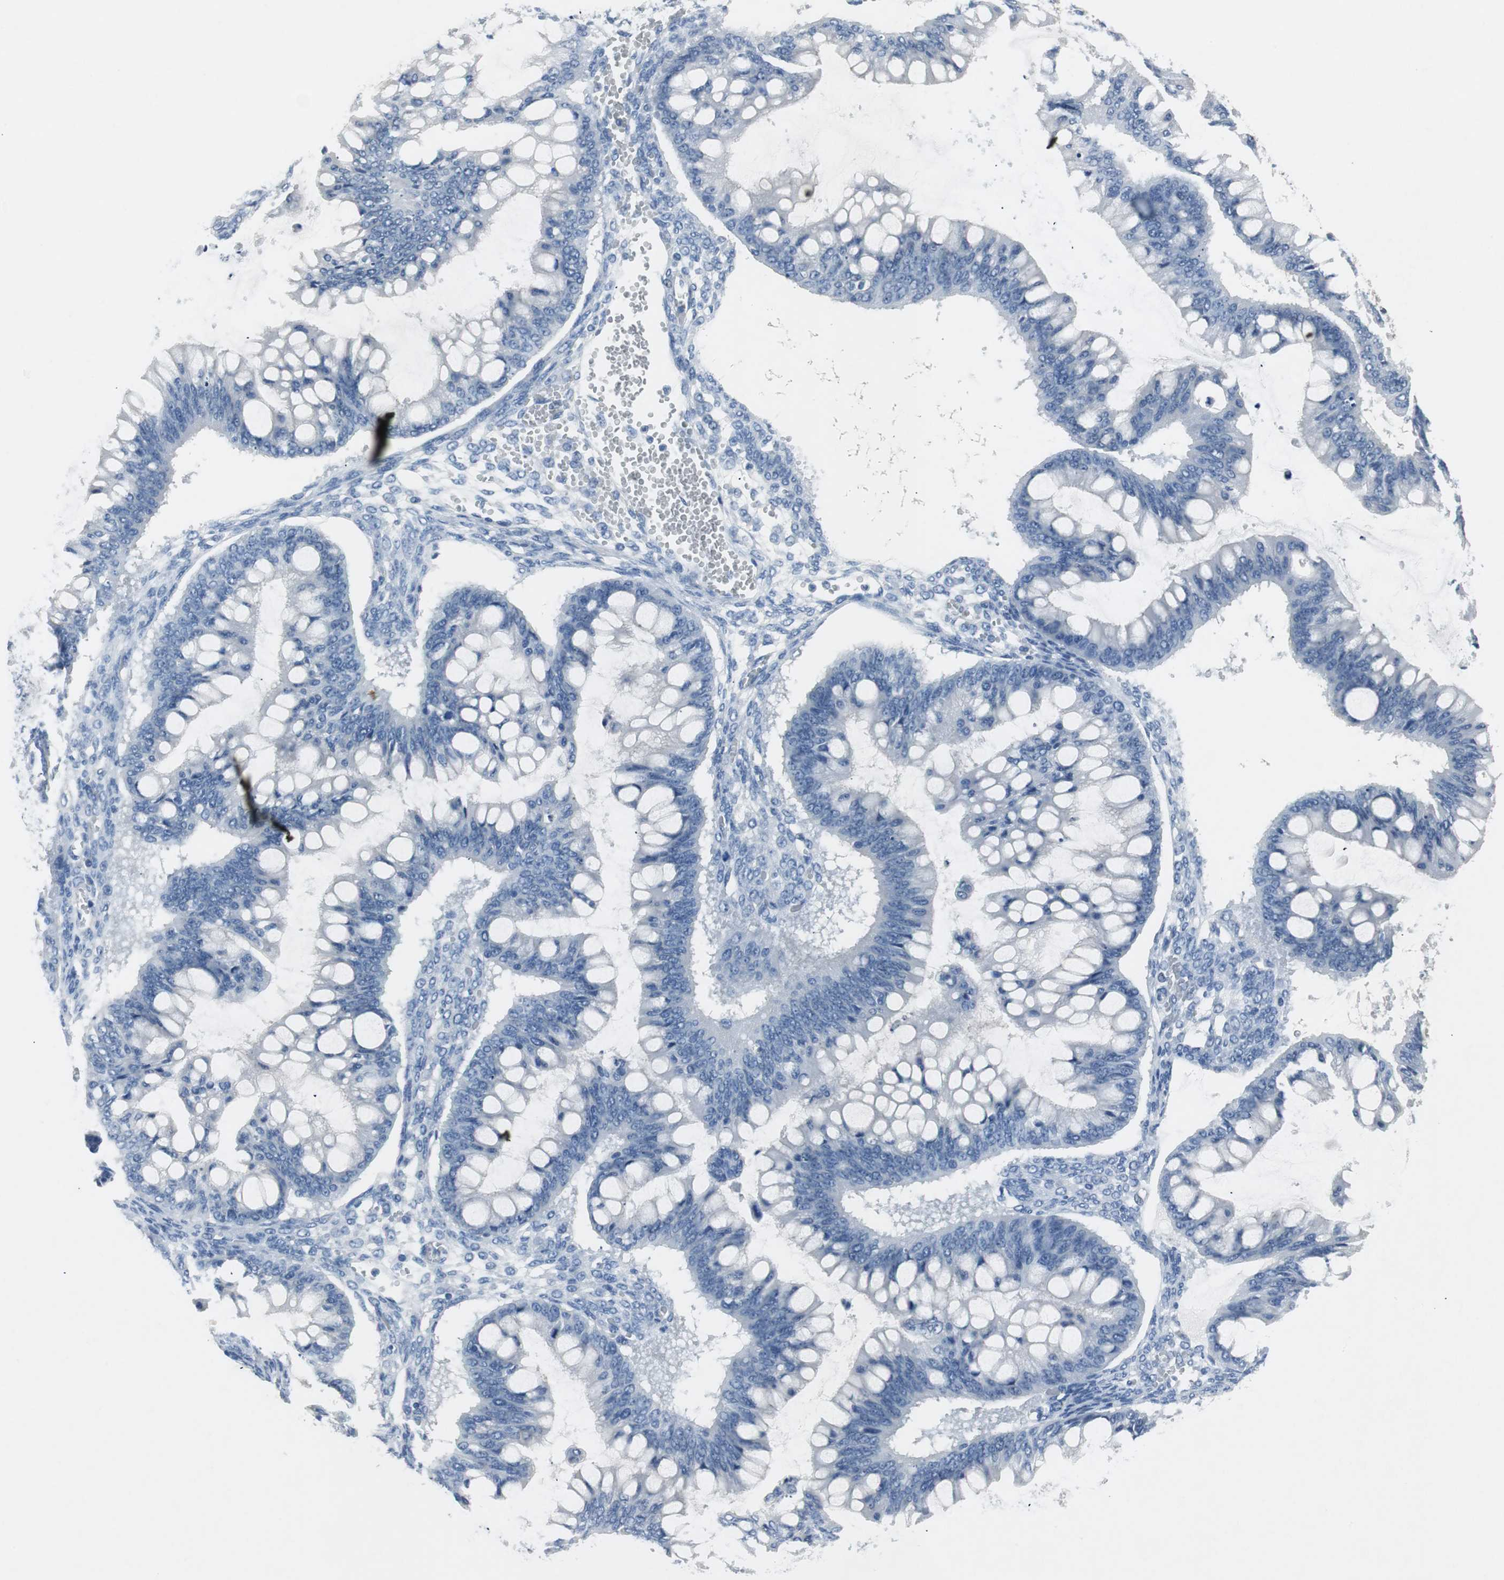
{"staining": {"intensity": "negative", "quantity": "none", "location": "none"}, "tissue": "ovarian cancer", "cell_type": "Tumor cells", "image_type": "cancer", "snomed": [{"axis": "morphology", "description": "Cystadenocarcinoma, mucinous, NOS"}, {"axis": "topography", "description": "Ovary"}], "caption": "DAB immunohistochemical staining of ovarian cancer demonstrates no significant staining in tumor cells.", "gene": "LRP2", "patient": {"sex": "female", "age": 73}}